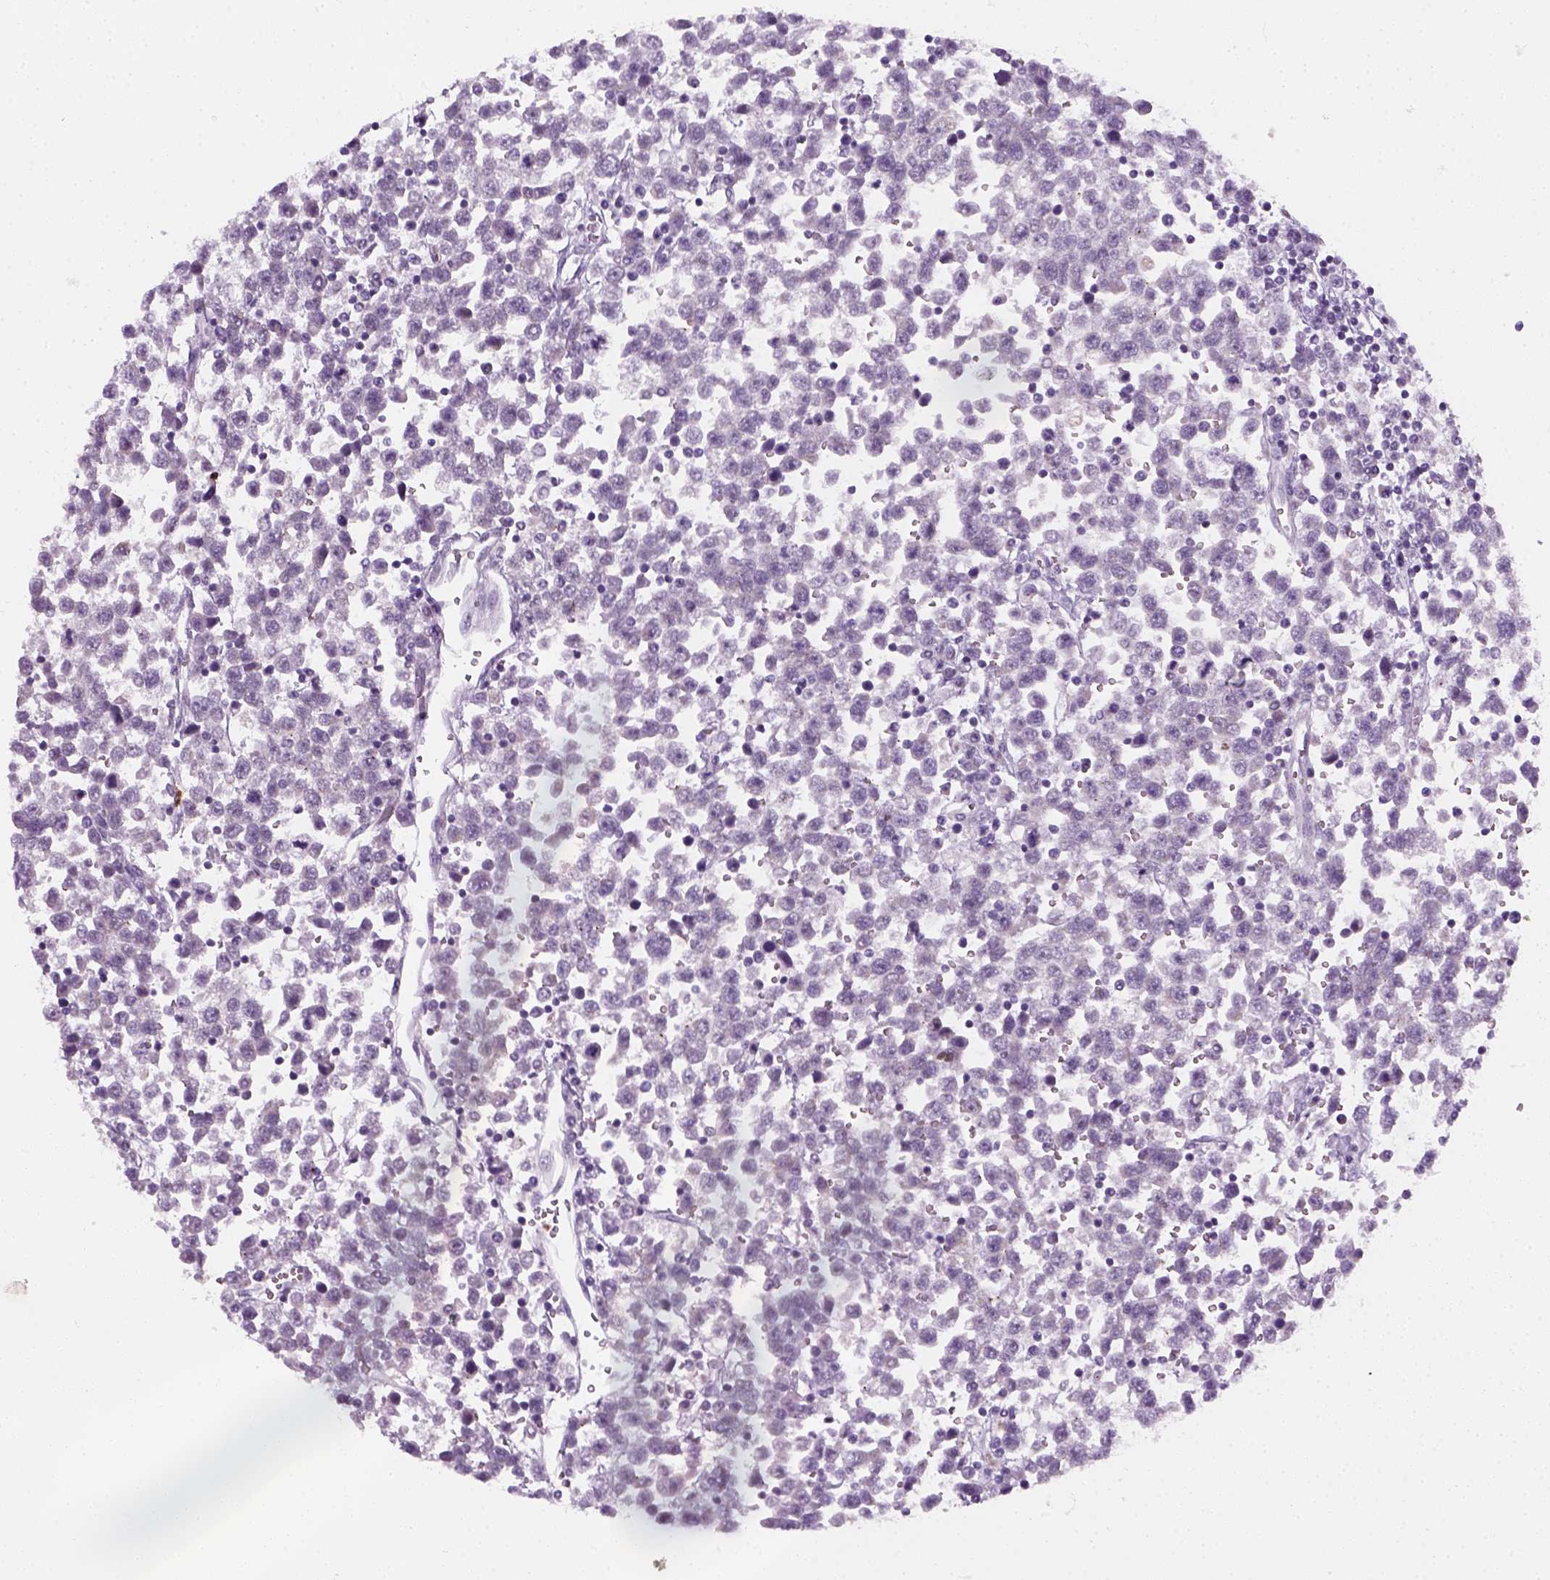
{"staining": {"intensity": "negative", "quantity": "none", "location": "none"}, "tissue": "testis cancer", "cell_type": "Tumor cells", "image_type": "cancer", "snomed": [{"axis": "morphology", "description": "Seminoma, NOS"}, {"axis": "topography", "description": "Testis"}], "caption": "IHC micrograph of human testis cancer stained for a protein (brown), which demonstrates no expression in tumor cells.", "gene": "IL4", "patient": {"sex": "male", "age": 34}}